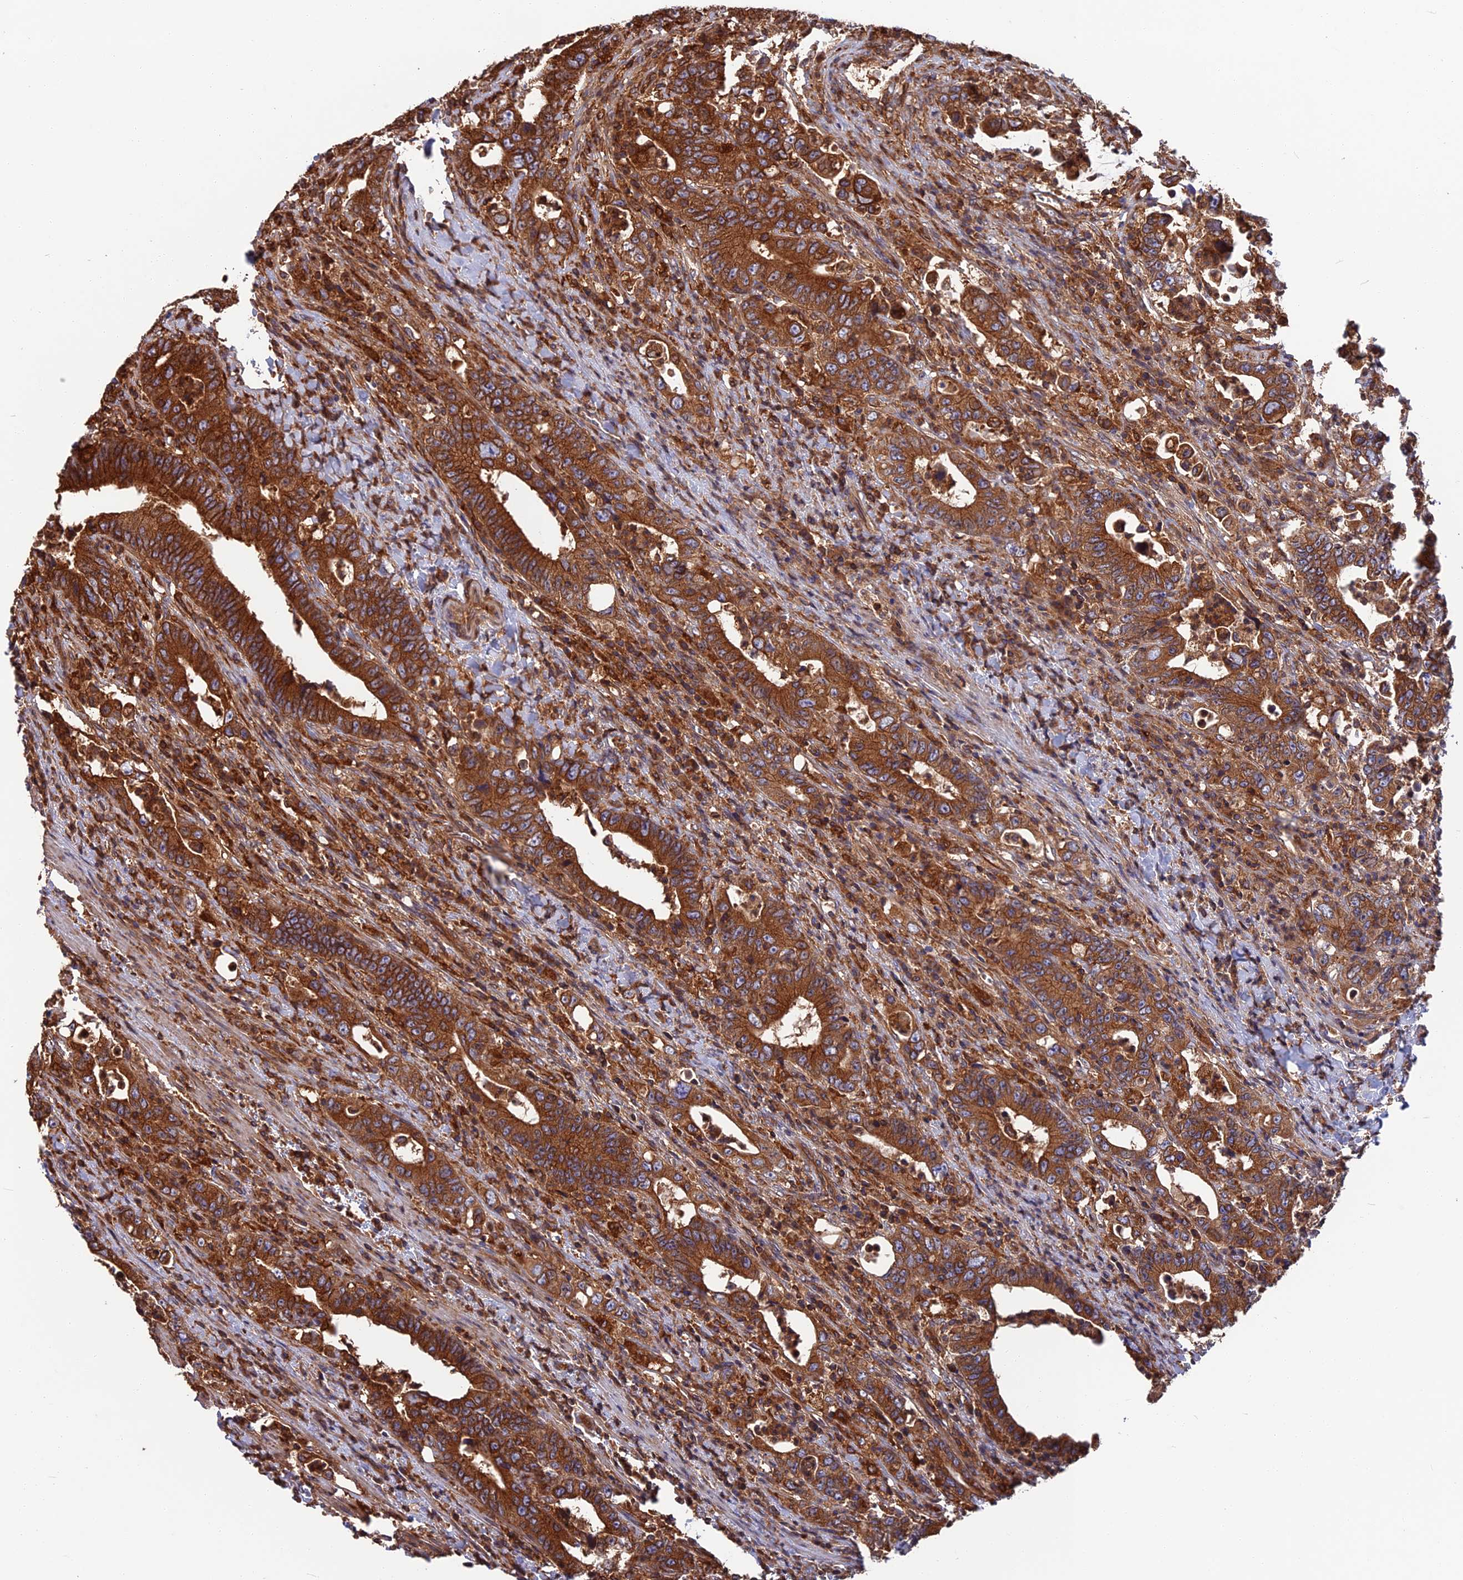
{"staining": {"intensity": "strong", "quantity": ">75%", "location": "cytoplasmic/membranous"}, "tissue": "colorectal cancer", "cell_type": "Tumor cells", "image_type": "cancer", "snomed": [{"axis": "morphology", "description": "Adenocarcinoma, NOS"}, {"axis": "topography", "description": "Colon"}], "caption": "Immunohistochemical staining of colorectal cancer demonstrates high levels of strong cytoplasmic/membranous expression in about >75% of tumor cells.", "gene": "WDR1", "patient": {"sex": "female", "age": 75}}